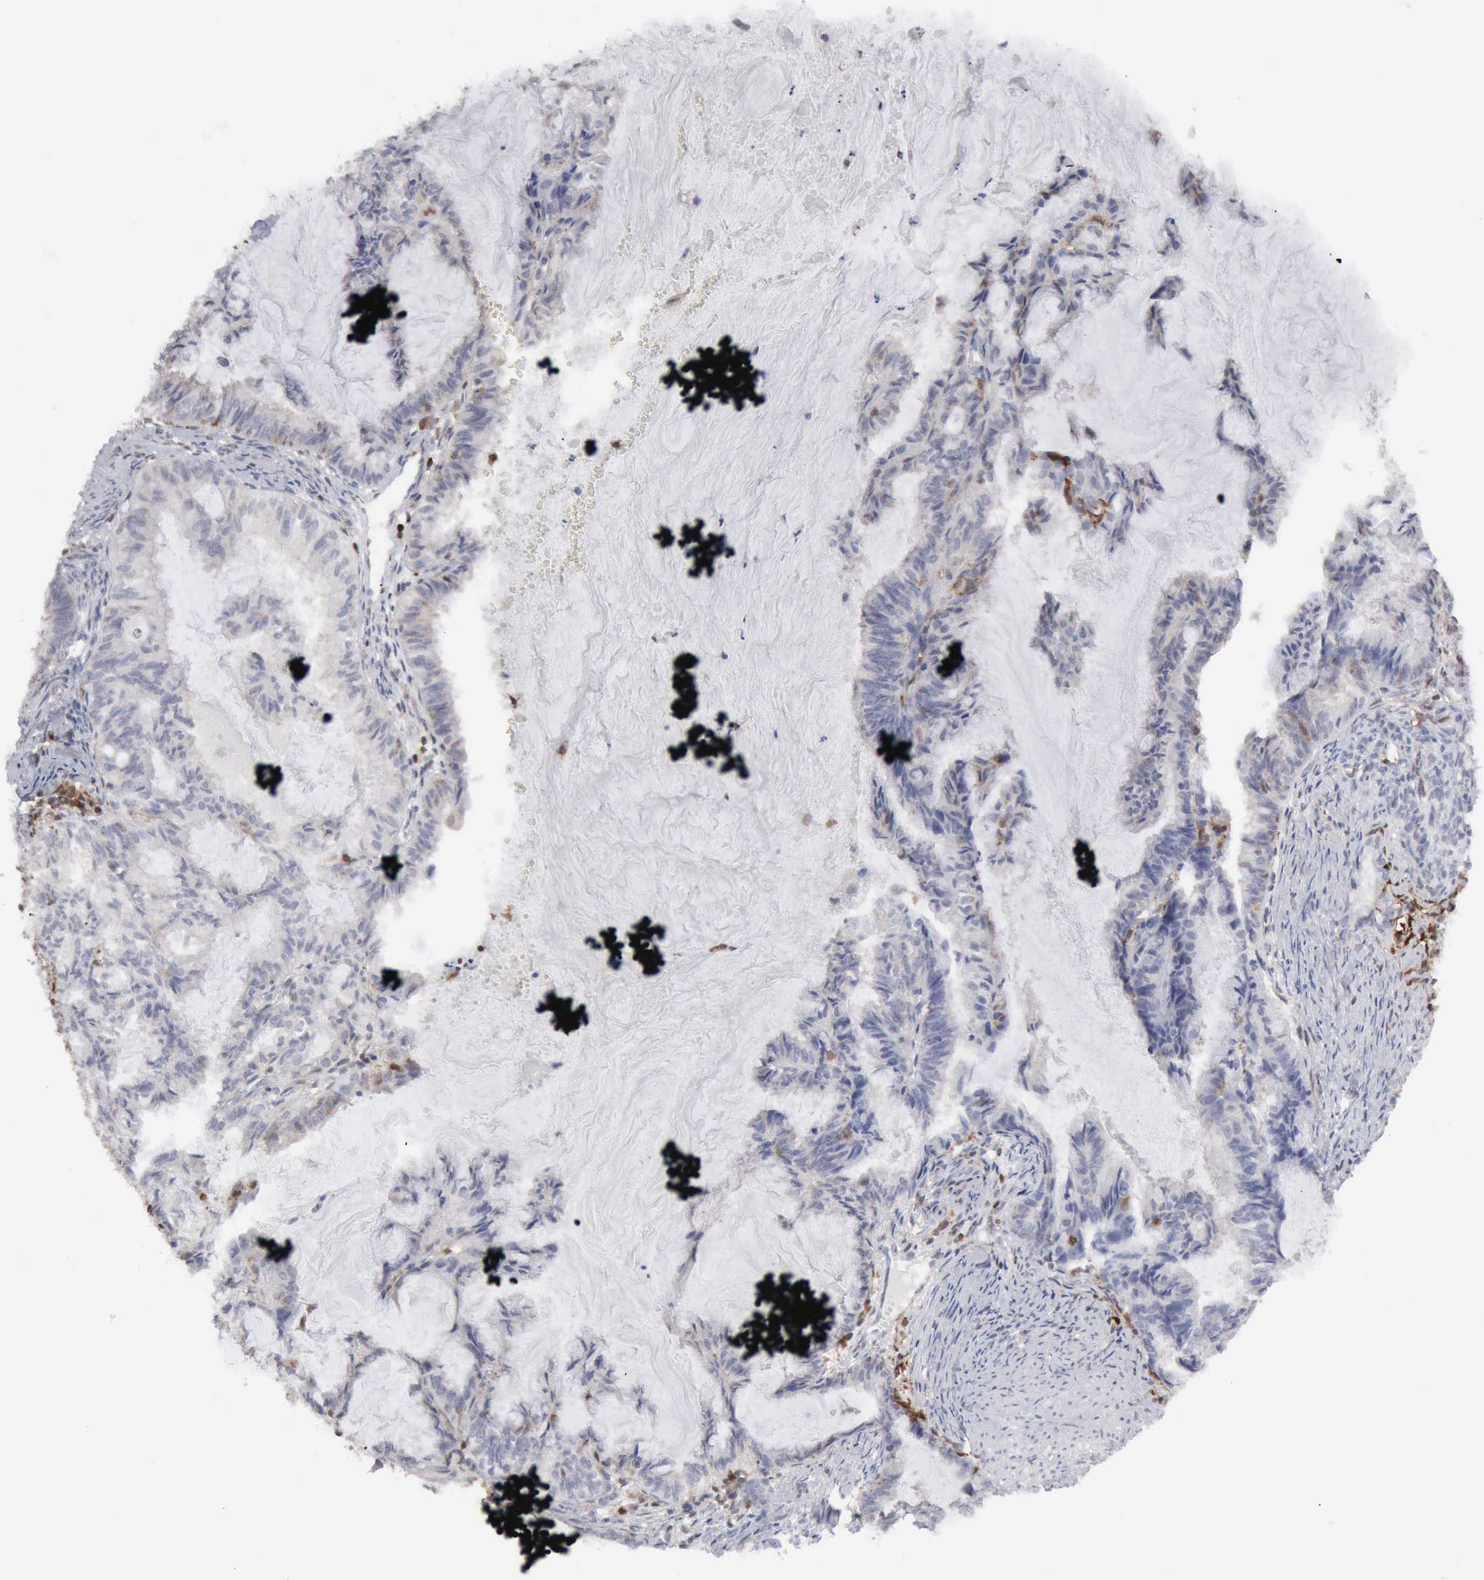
{"staining": {"intensity": "negative", "quantity": "none", "location": "none"}, "tissue": "endometrial cancer", "cell_type": "Tumor cells", "image_type": "cancer", "snomed": [{"axis": "morphology", "description": "Adenocarcinoma, NOS"}, {"axis": "topography", "description": "Endometrium"}], "caption": "Endometrial cancer stained for a protein using immunohistochemistry reveals no staining tumor cells.", "gene": "STAT1", "patient": {"sex": "female", "age": 86}}